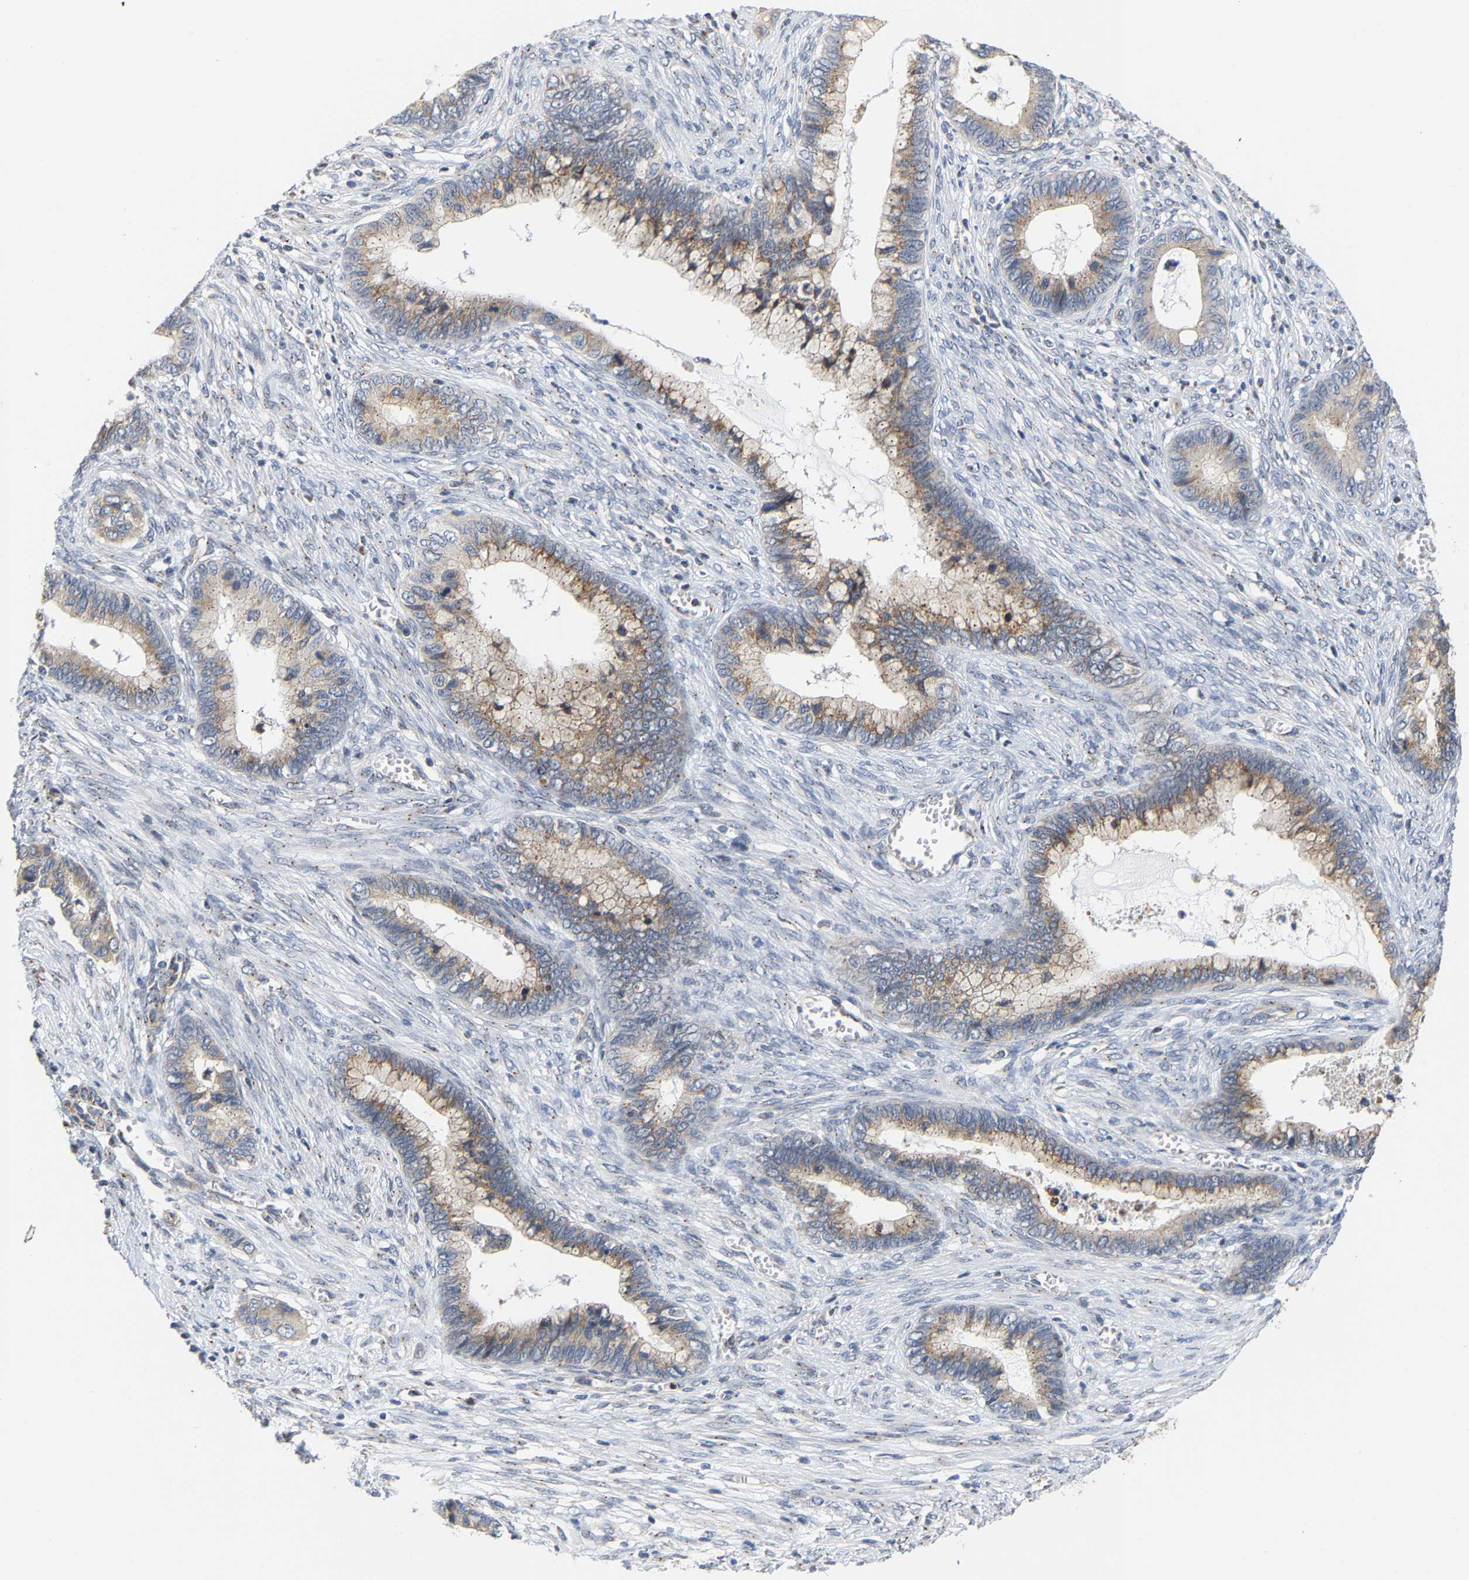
{"staining": {"intensity": "weak", "quantity": ">75%", "location": "cytoplasmic/membranous"}, "tissue": "cervical cancer", "cell_type": "Tumor cells", "image_type": "cancer", "snomed": [{"axis": "morphology", "description": "Adenocarcinoma, NOS"}, {"axis": "topography", "description": "Cervix"}], "caption": "Cervical cancer stained with immunohistochemistry (IHC) reveals weak cytoplasmic/membranous staining in about >75% of tumor cells. The staining was performed using DAB (3,3'-diaminobenzidine) to visualize the protein expression in brown, while the nuclei were stained in blue with hematoxylin (Magnification: 20x).", "gene": "PCNT", "patient": {"sex": "female", "age": 44}}